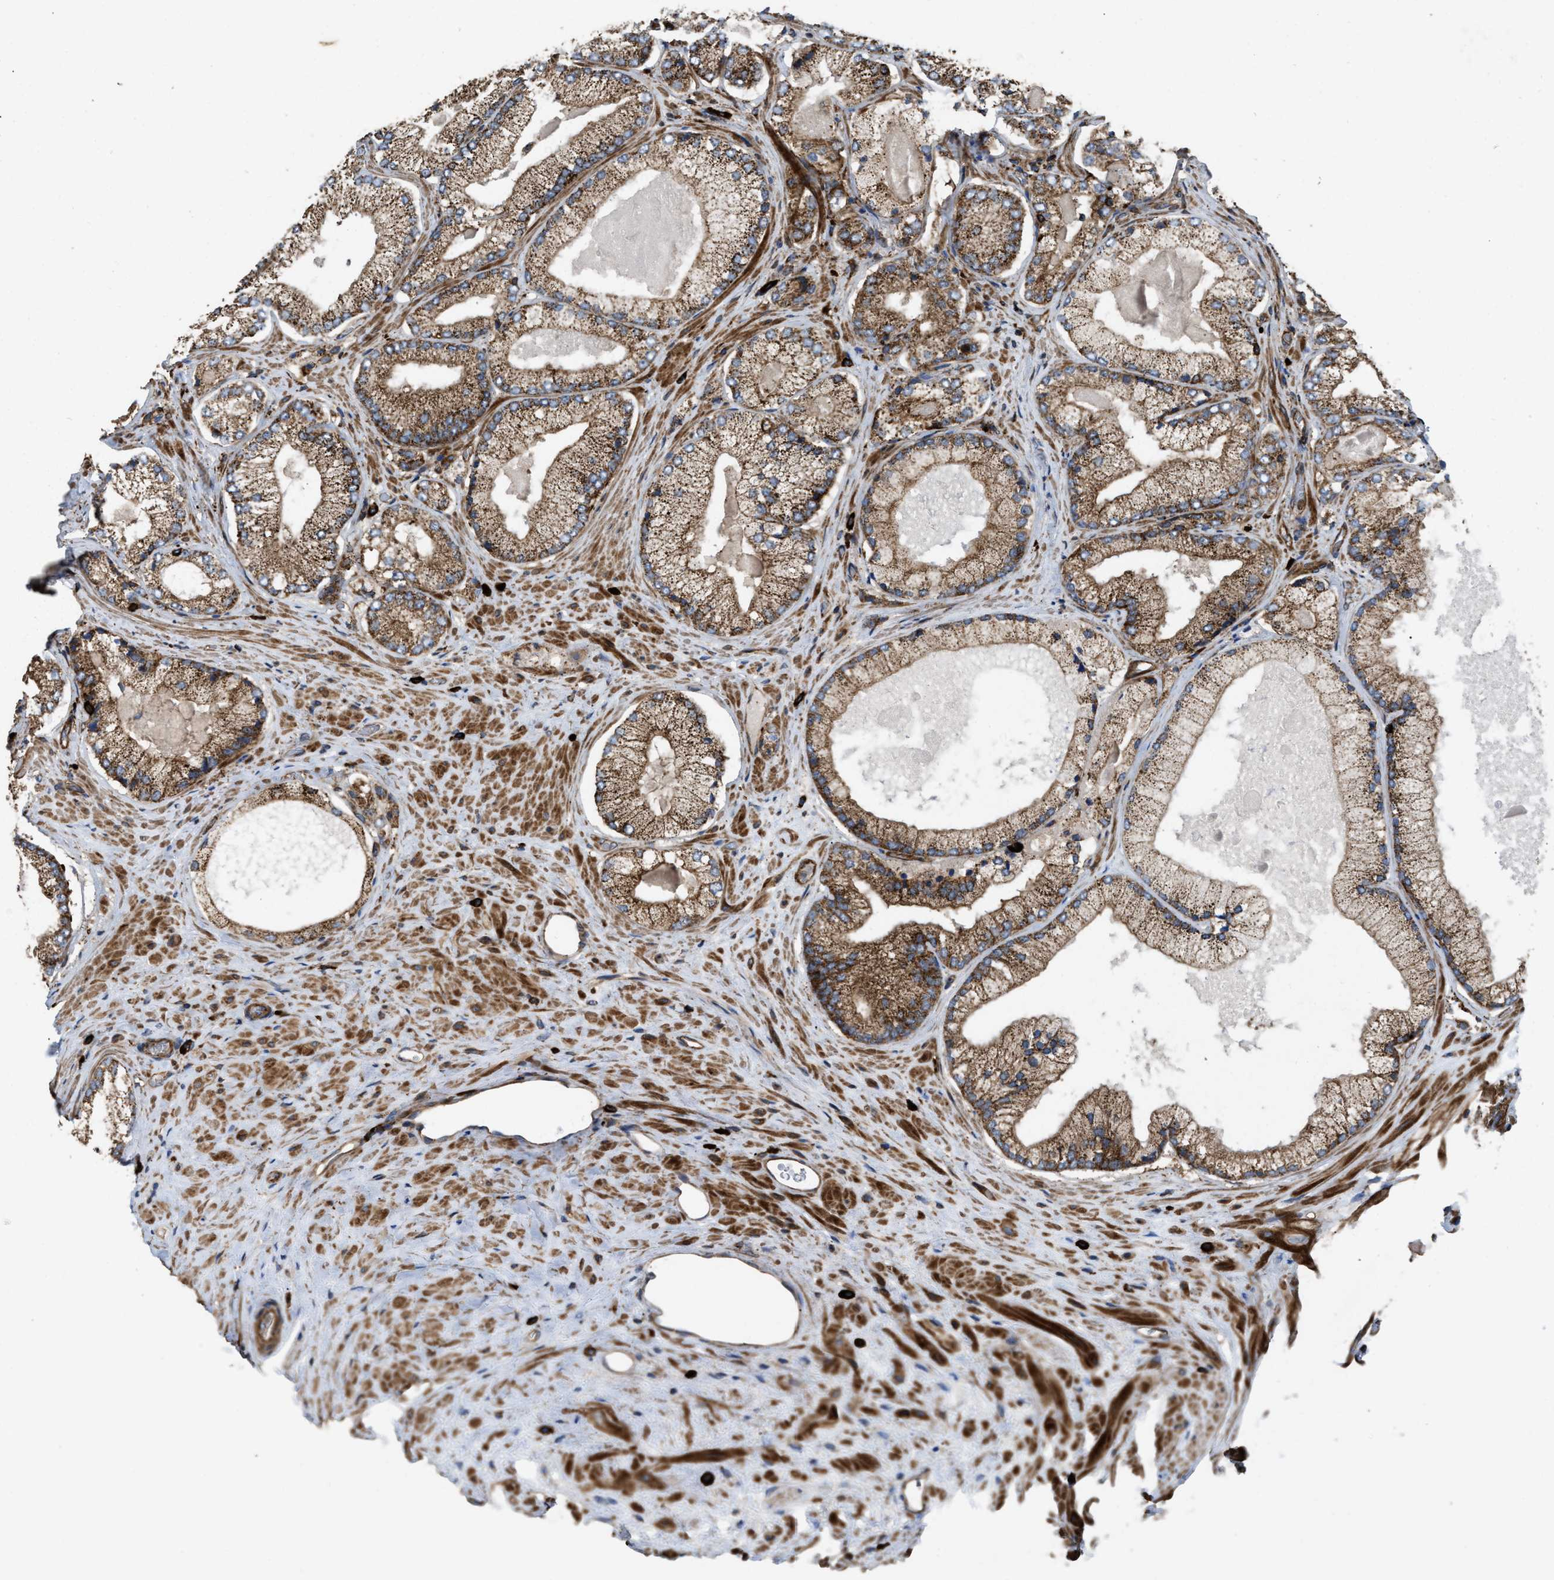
{"staining": {"intensity": "moderate", "quantity": ">75%", "location": "cytoplasmic/membranous"}, "tissue": "prostate cancer", "cell_type": "Tumor cells", "image_type": "cancer", "snomed": [{"axis": "morphology", "description": "Adenocarcinoma, Low grade"}, {"axis": "topography", "description": "Prostate"}], "caption": "Moderate cytoplasmic/membranous staining for a protein is present in about >75% of tumor cells of prostate cancer (low-grade adenocarcinoma) using IHC.", "gene": "EGLN1", "patient": {"sex": "male", "age": 65}}